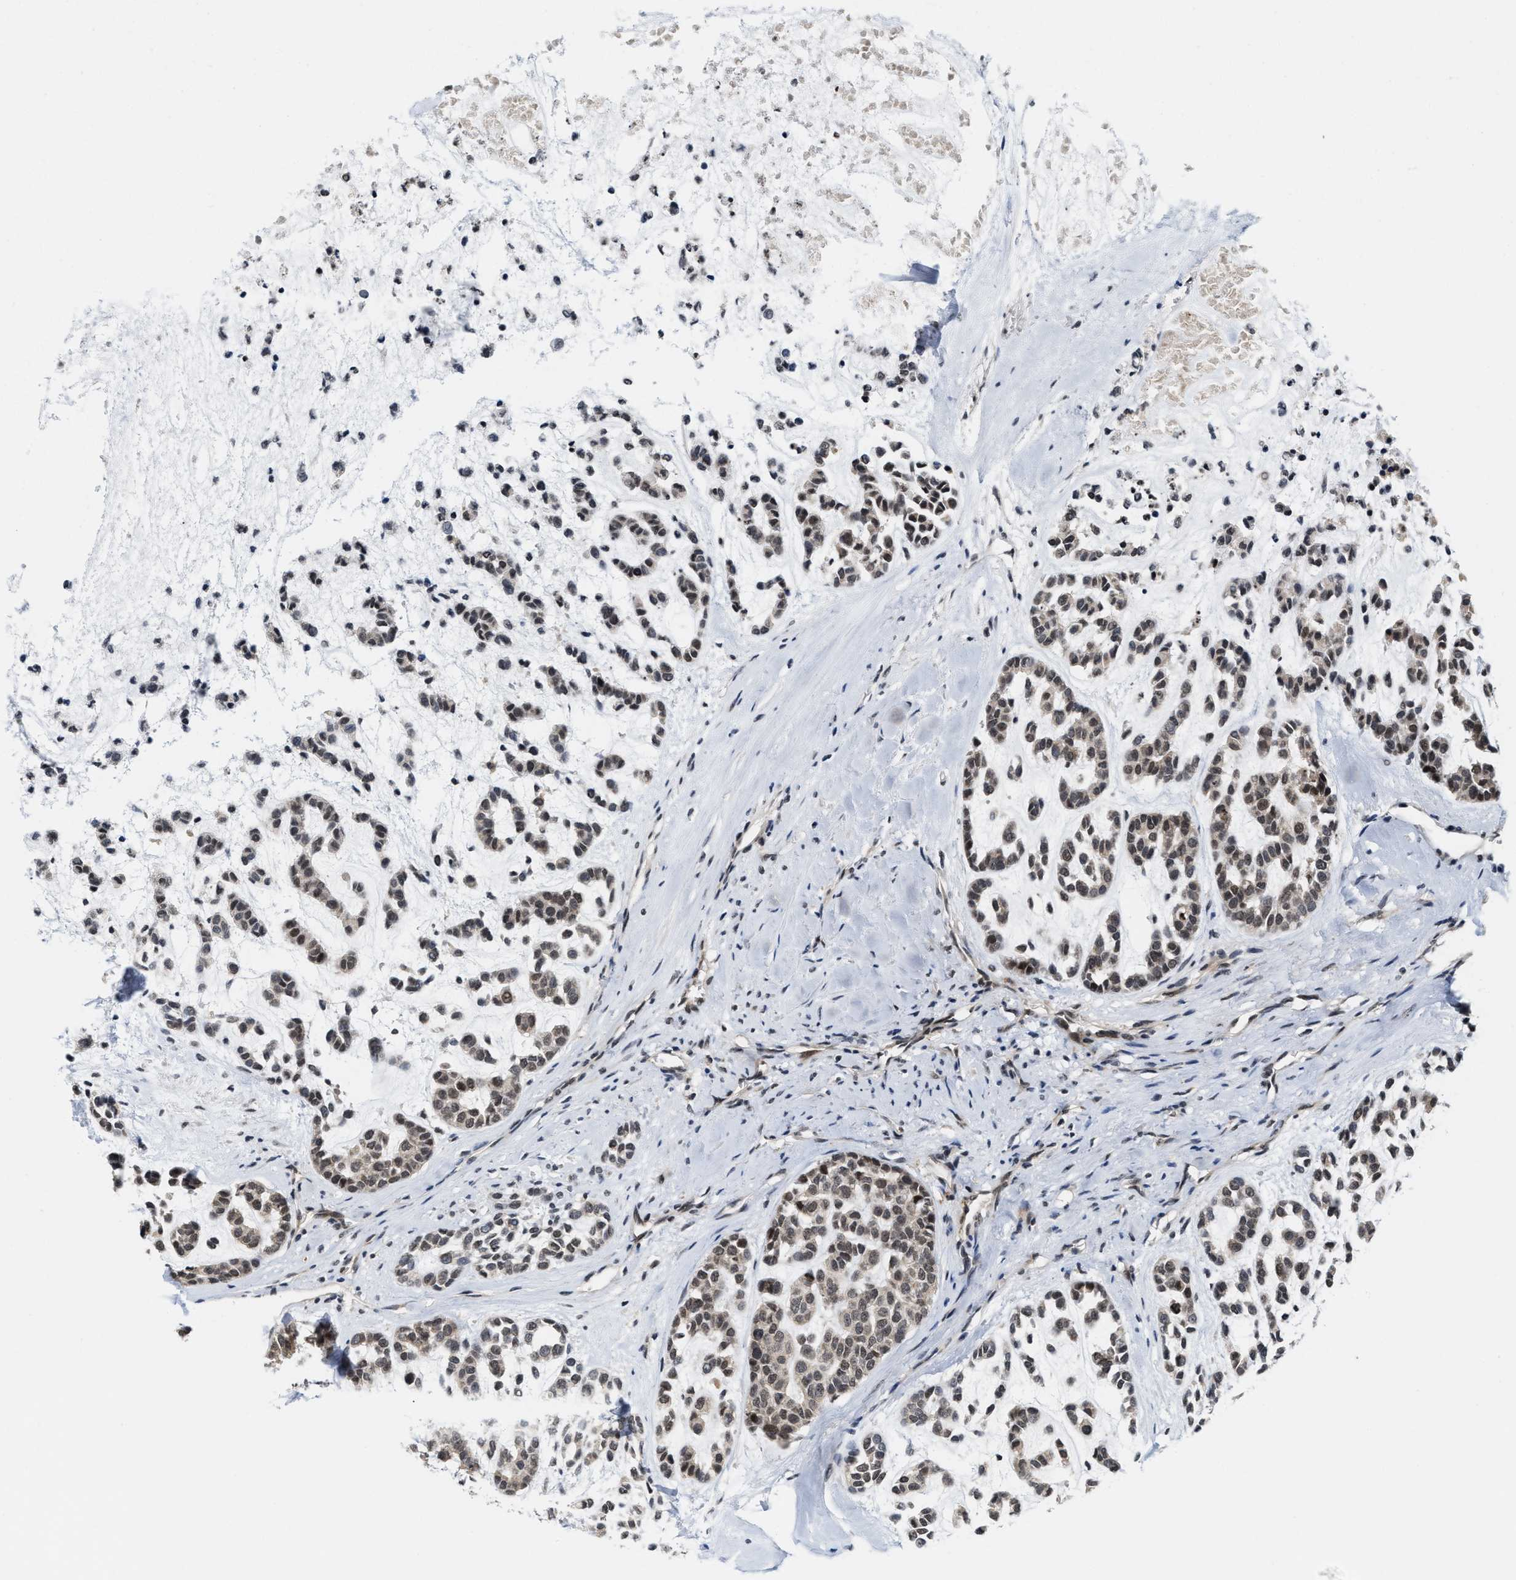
{"staining": {"intensity": "moderate", "quantity": ">75%", "location": "nuclear"}, "tissue": "head and neck cancer", "cell_type": "Tumor cells", "image_type": "cancer", "snomed": [{"axis": "morphology", "description": "Adenocarcinoma, NOS"}, {"axis": "morphology", "description": "Adenoma, NOS"}, {"axis": "topography", "description": "Head-Neck"}], "caption": "Human head and neck adenoma stained with a brown dye exhibits moderate nuclear positive expression in approximately >75% of tumor cells.", "gene": "ANKRD6", "patient": {"sex": "female", "age": 55}}